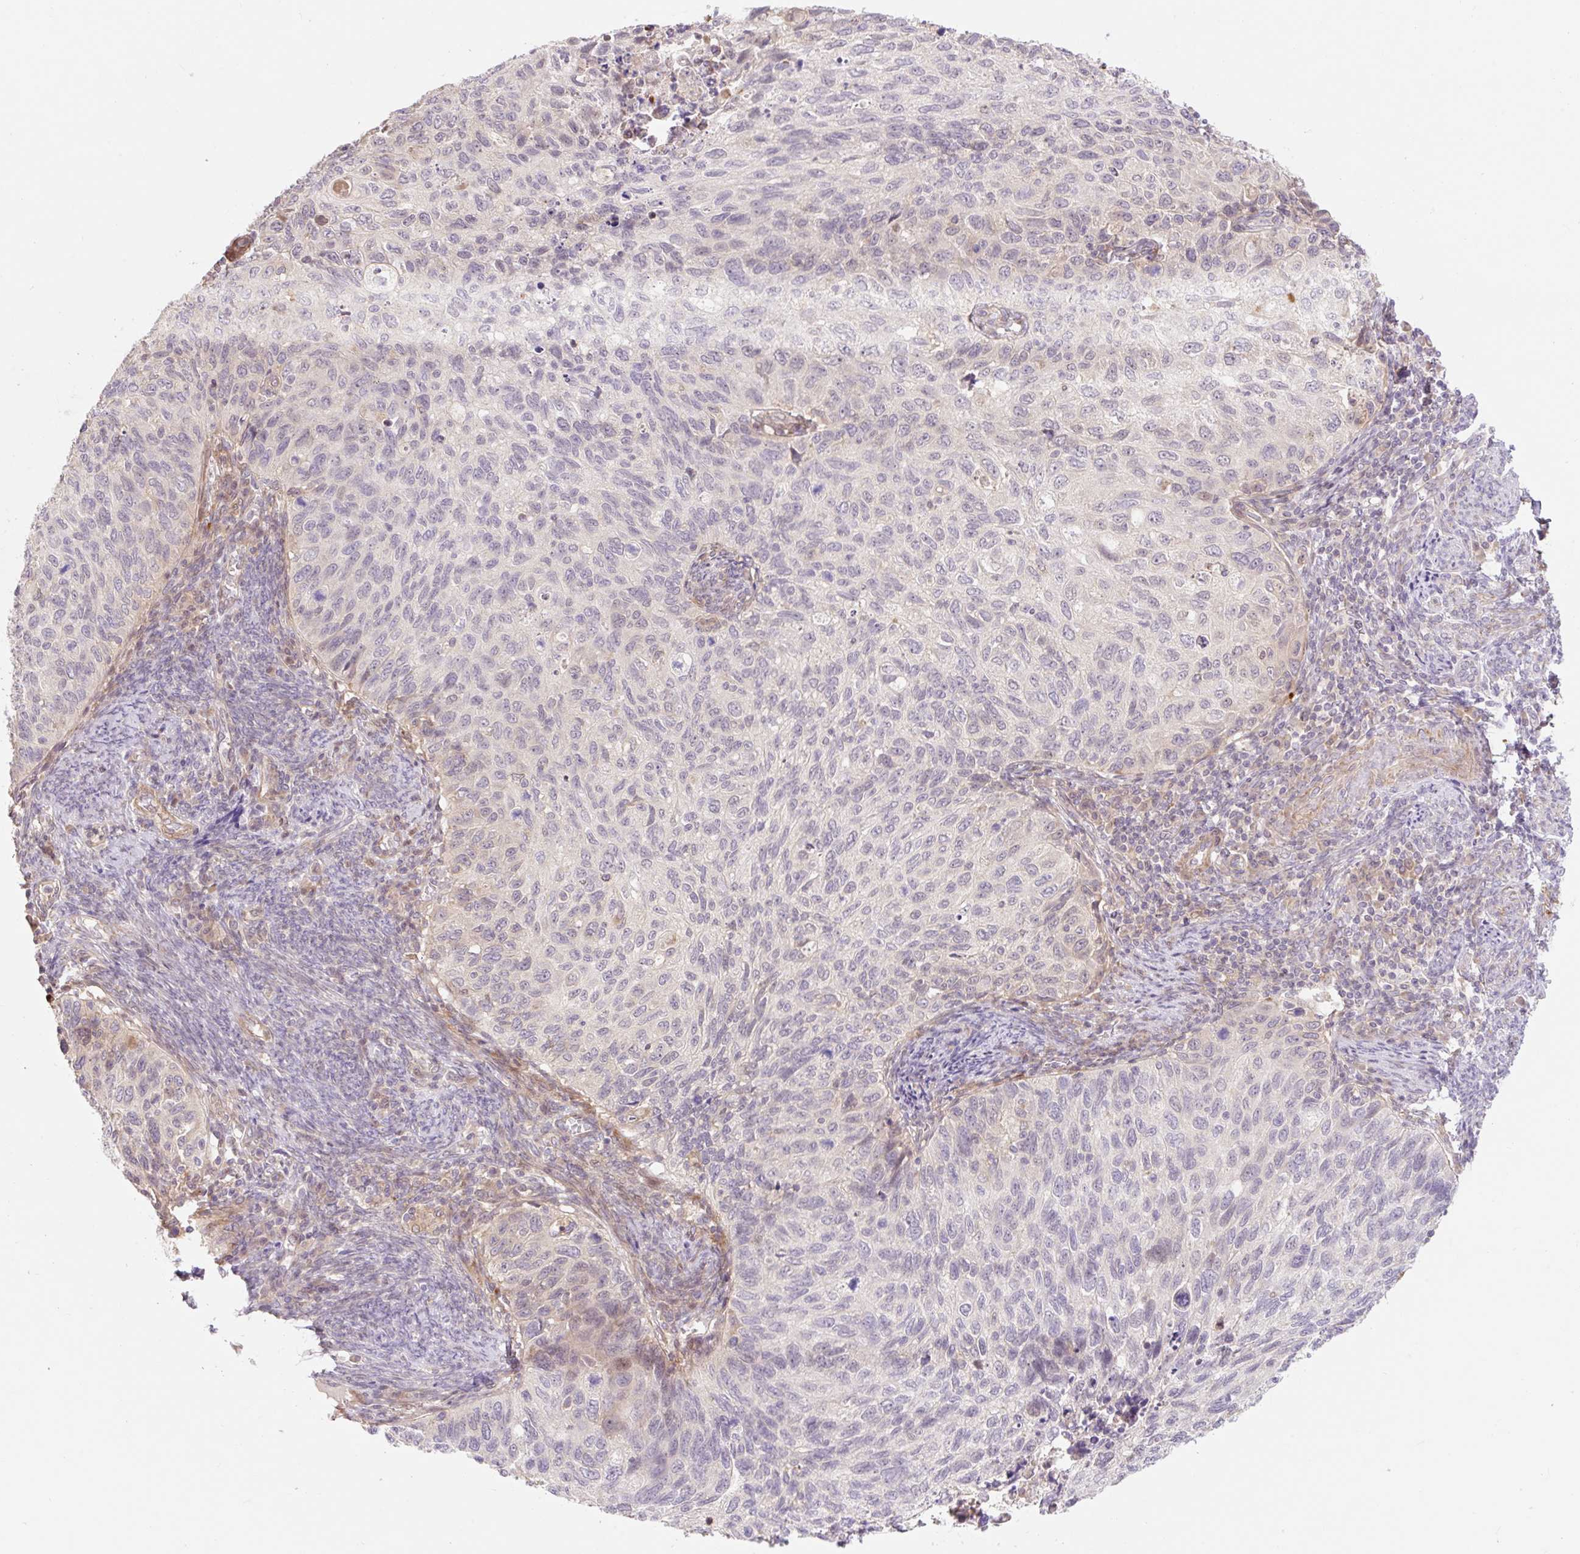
{"staining": {"intensity": "negative", "quantity": "none", "location": "none"}, "tissue": "cervical cancer", "cell_type": "Tumor cells", "image_type": "cancer", "snomed": [{"axis": "morphology", "description": "Squamous cell carcinoma, NOS"}, {"axis": "topography", "description": "Cervix"}], "caption": "High power microscopy image of an immunohistochemistry (IHC) histopathology image of cervical cancer (squamous cell carcinoma), revealing no significant expression in tumor cells. Brightfield microscopy of IHC stained with DAB (3,3'-diaminobenzidine) (brown) and hematoxylin (blue), captured at high magnification.", "gene": "EMC10", "patient": {"sex": "female", "age": 70}}